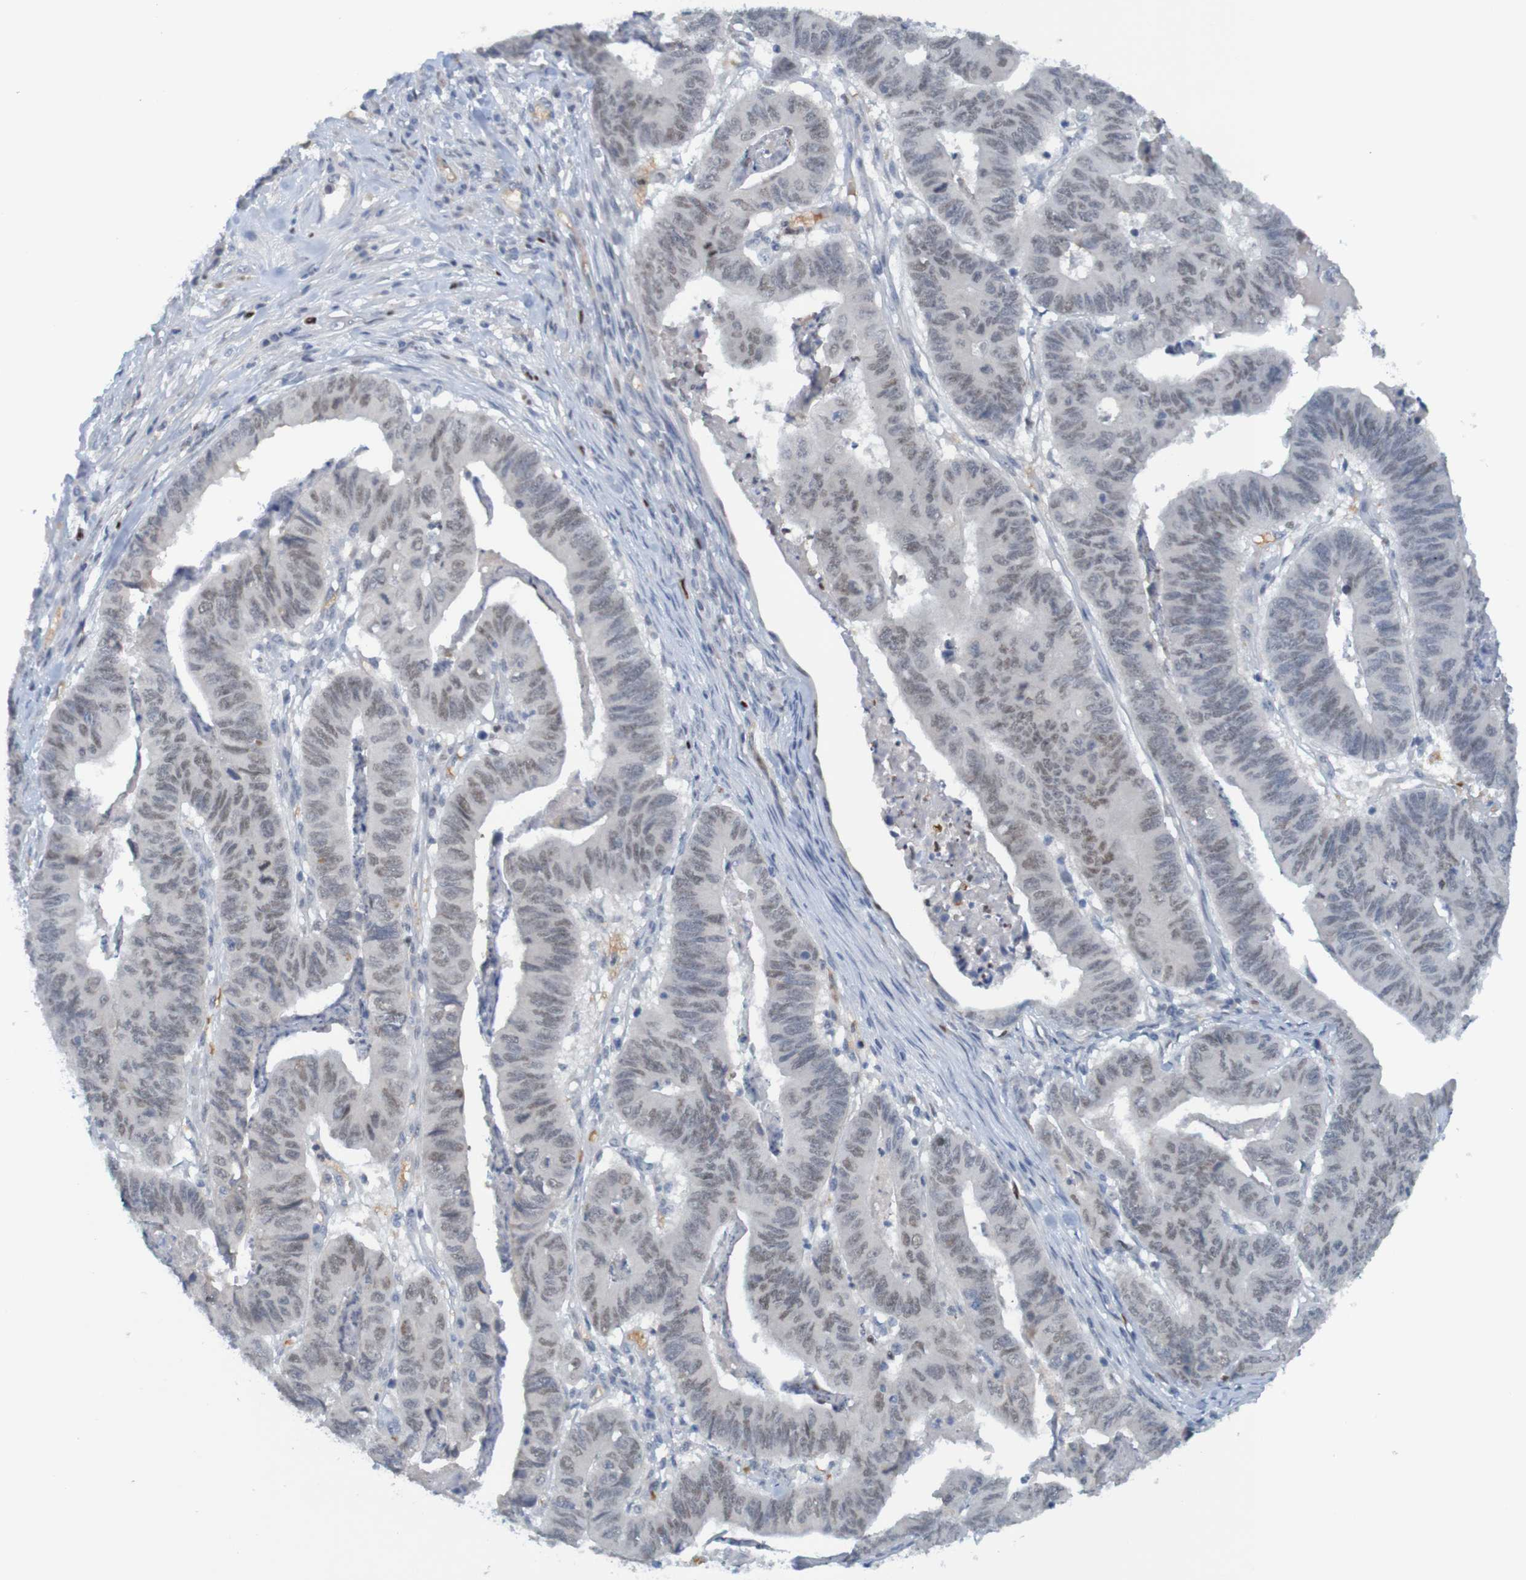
{"staining": {"intensity": "weak", "quantity": ">75%", "location": "nuclear"}, "tissue": "stomach cancer", "cell_type": "Tumor cells", "image_type": "cancer", "snomed": [{"axis": "morphology", "description": "Adenocarcinoma, NOS"}, {"axis": "topography", "description": "Stomach, lower"}], "caption": "Protein expression analysis of human adenocarcinoma (stomach) reveals weak nuclear expression in about >75% of tumor cells.", "gene": "USP36", "patient": {"sex": "male", "age": 77}}